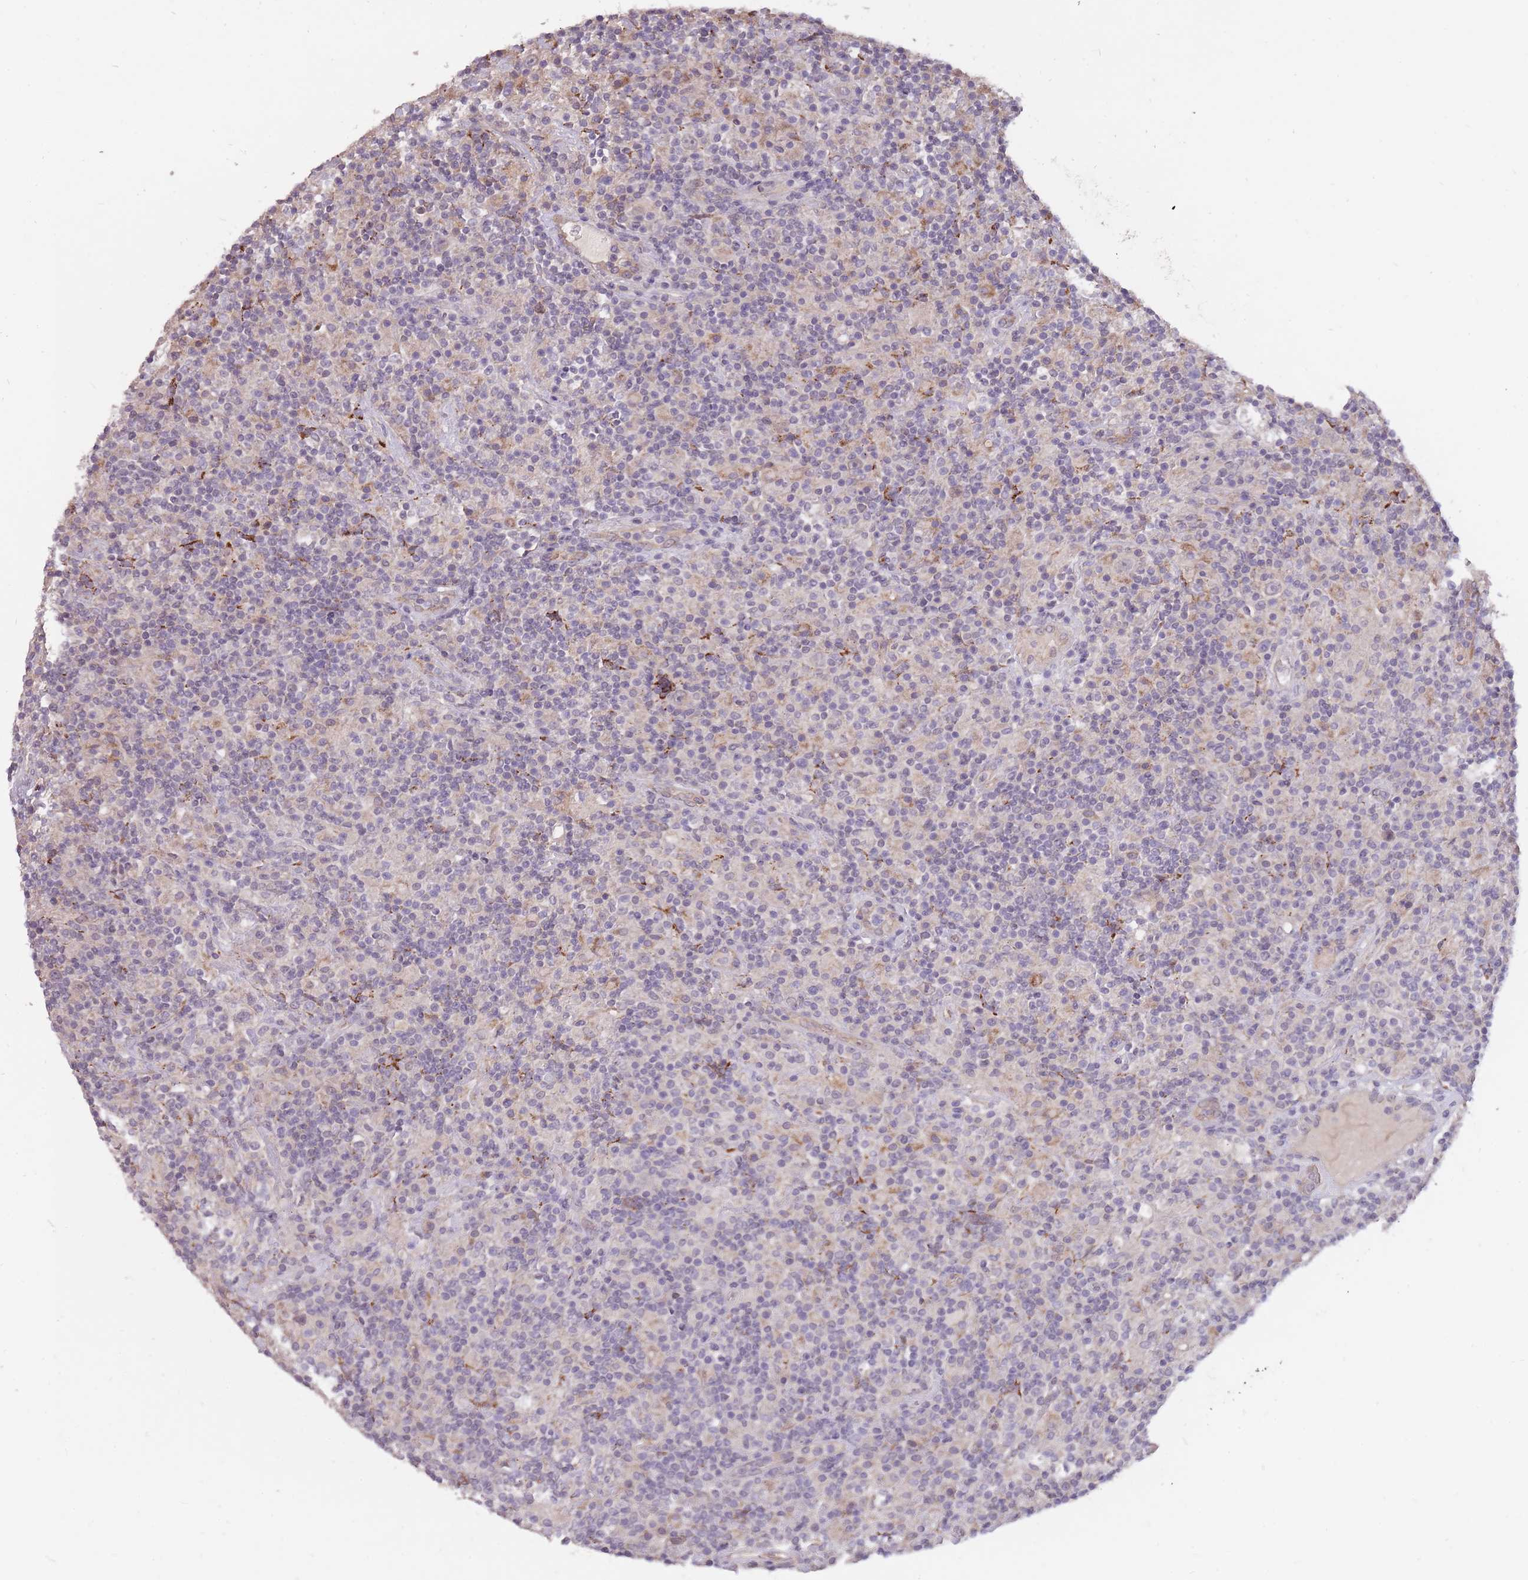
{"staining": {"intensity": "negative", "quantity": "none", "location": "none"}, "tissue": "lymphoma", "cell_type": "Tumor cells", "image_type": "cancer", "snomed": [{"axis": "morphology", "description": "Hodgkin's disease, NOS"}, {"axis": "topography", "description": "Lymph node"}], "caption": "Tumor cells show no significant expression in lymphoma.", "gene": "LRATD2", "patient": {"sex": "male", "age": 70}}